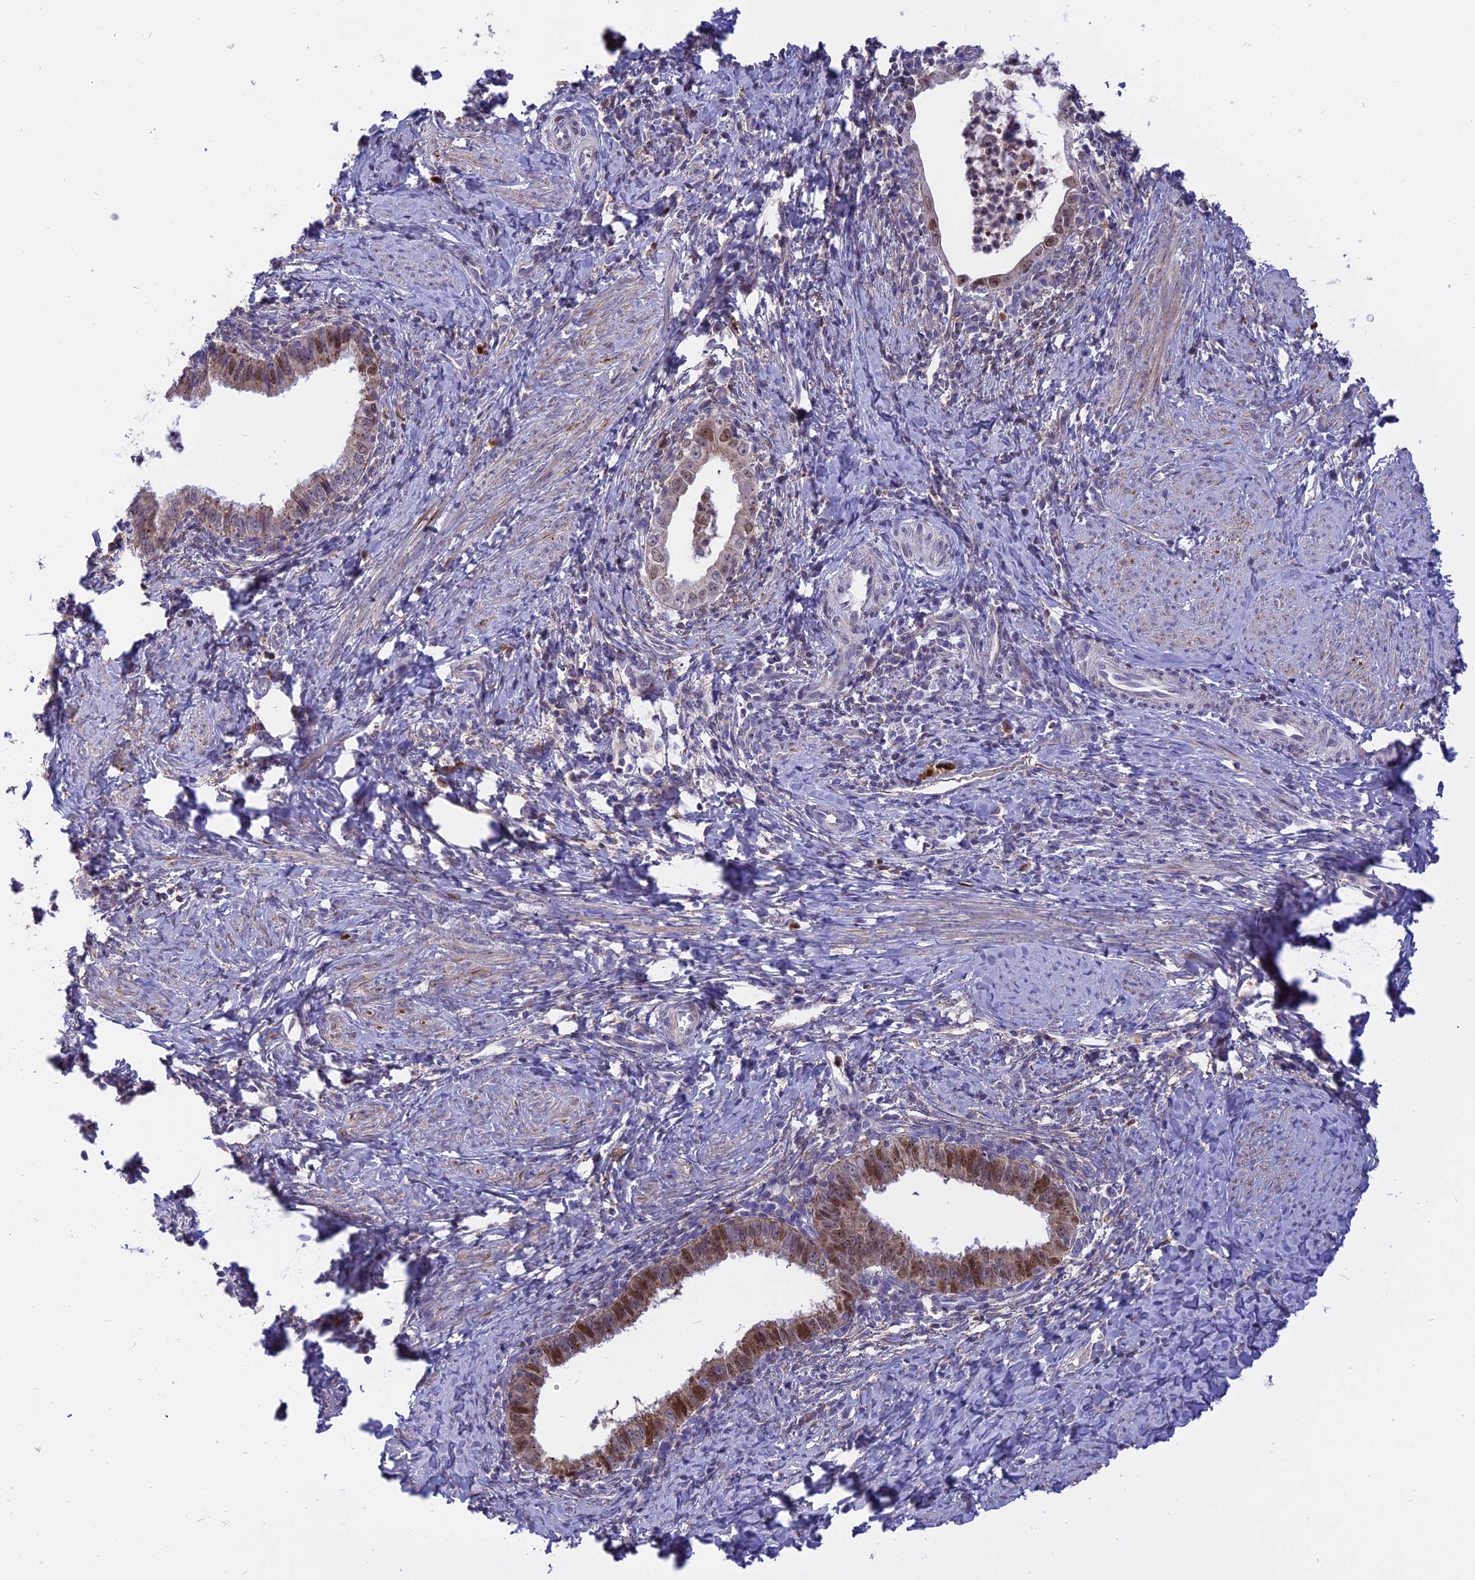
{"staining": {"intensity": "moderate", "quantity": "<25%", "location": "nuclear"}, "tissue": "cervical cancer", "cell_type": "Tumor cells", "image_type": "cancer", "snomed": [{"axis": "morphology", "description": "Adenocarcinoma, NOS"}, {"axis": "topography", "description": "Cervix"}], "caption": "This image reveals immunohistochemistry staining of human cervical cancer (adenocarcinoma), with low moderate nuclear expression in about <25% of tumor cells.", "gene": "CENPV", "patient": {"sex": "female", "age": 36}}